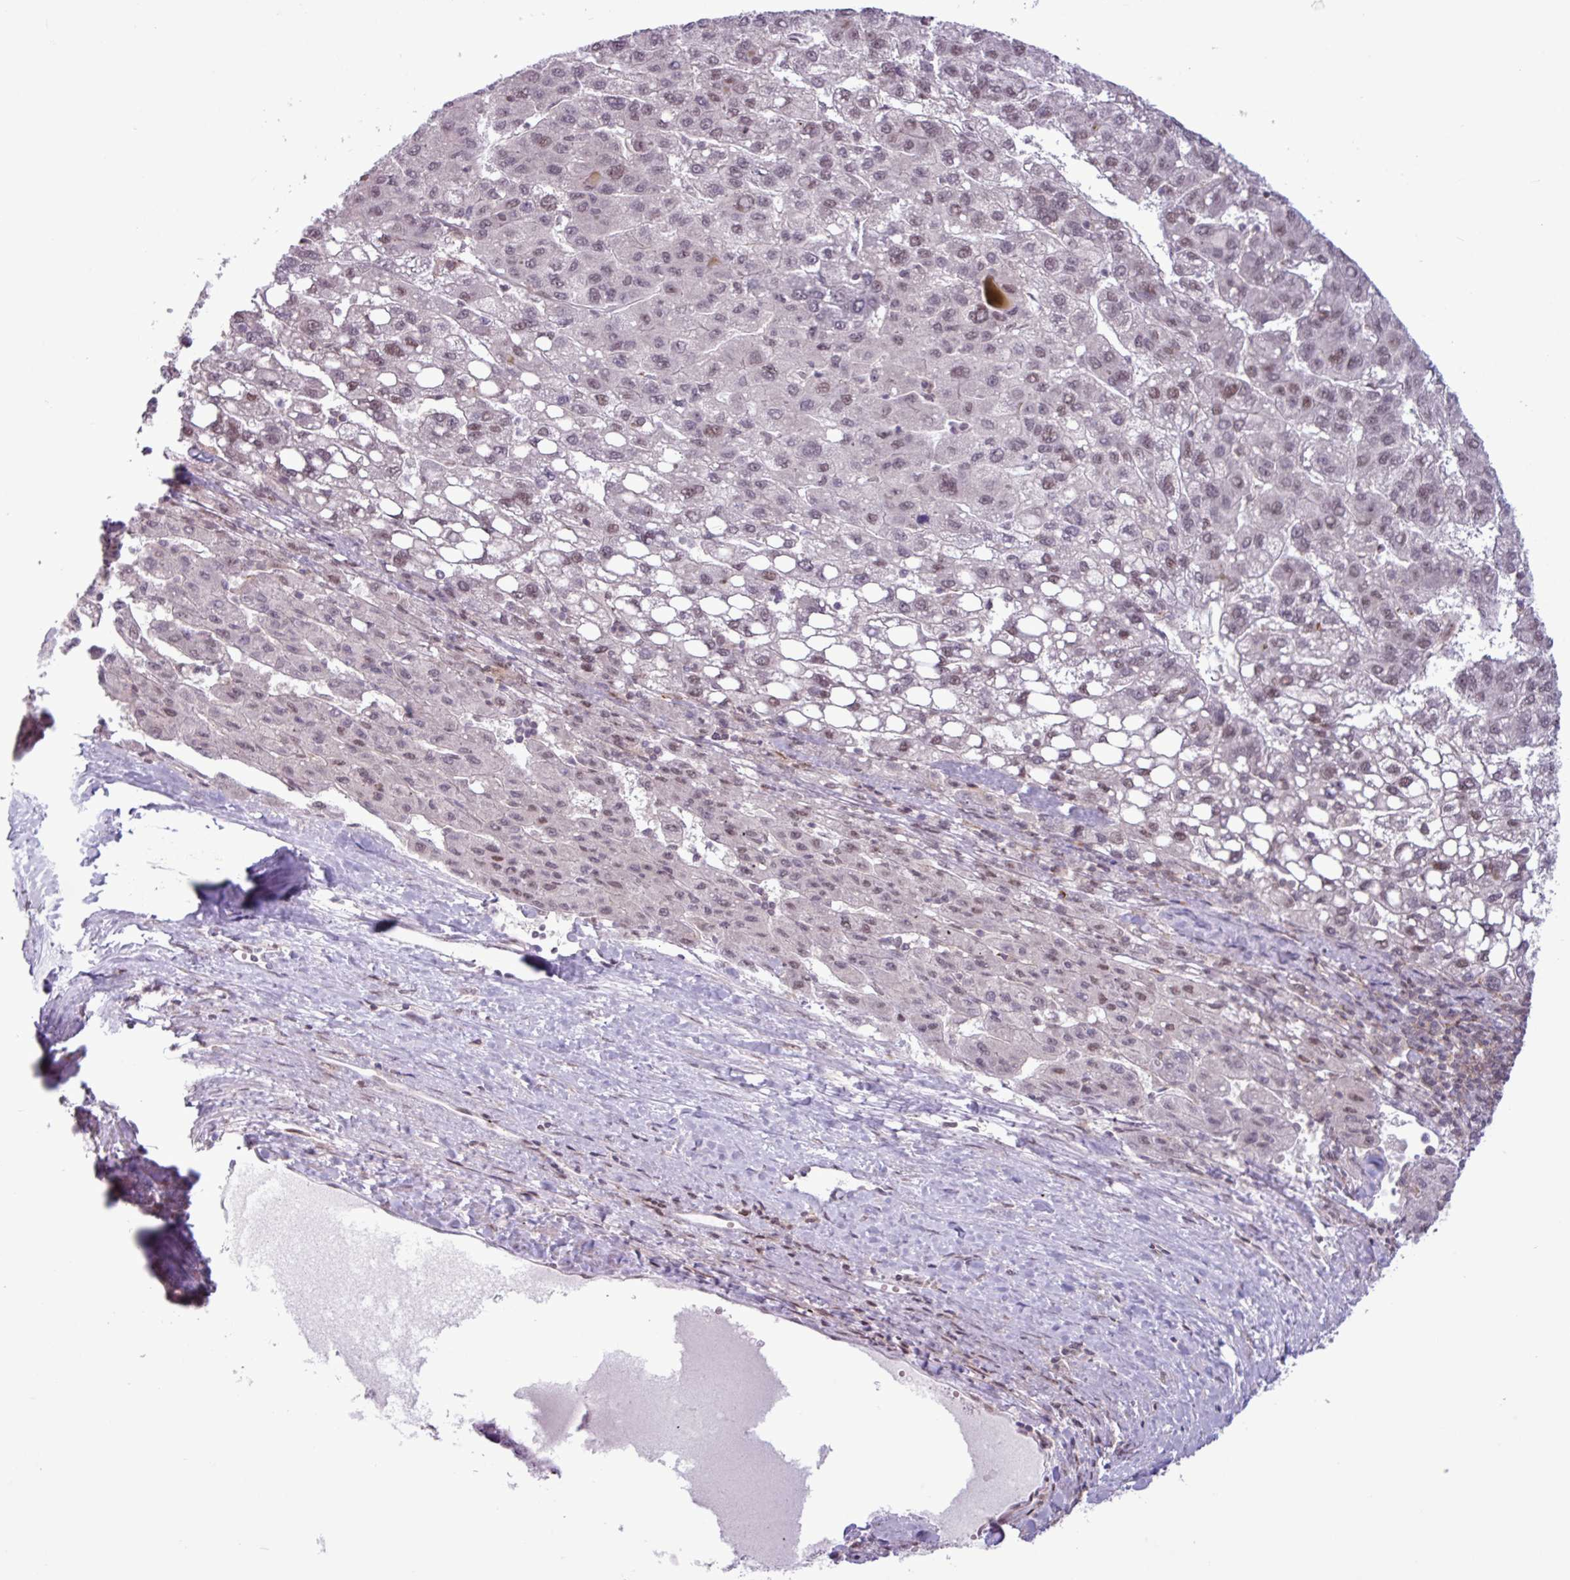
{"staining": {"intensity": "moderate", "quantity": "25%-75%", "location": "nuclear"}, "tissue": "liver cancer", "cell_type": "Tumor cells", "image_type": "cancer", "snomed": [{"axis": "morphology", "description": "Carcinoma, Hepatocellular, NOS"}, {"axis": "topography", "description": "Liver"}], "caption": "Moderate nuclear staining is present in about 25%-75% of tumor cells in hepatocellular carcinoma (liver). Ihc stains the protein in brown and the nuclei are stained blue.", "gene": "NOTCH2", "patient": {"sex": "female", "age": 82}}